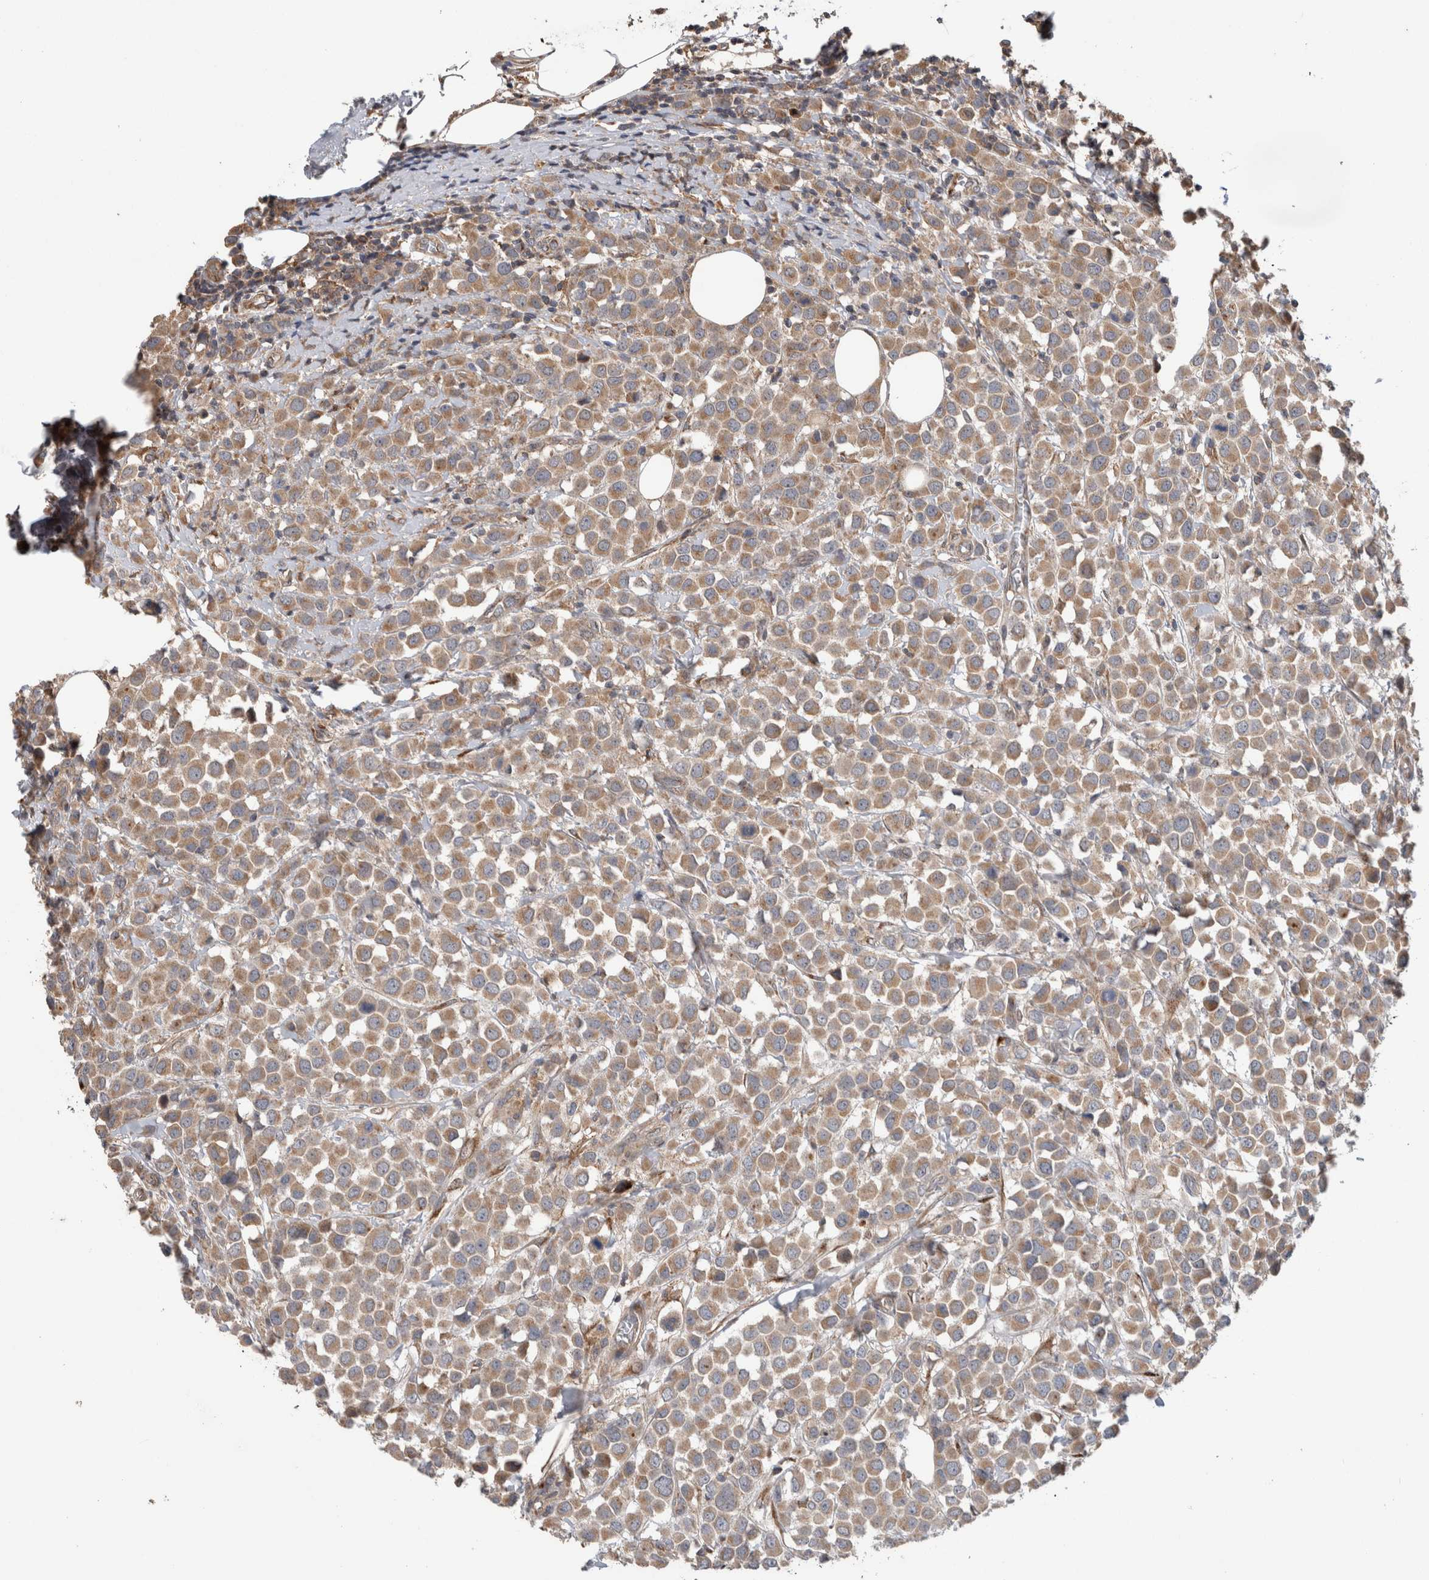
{"staining": {"intensity": "moderate", "quantity": ">75%", "location": "cytoplasmic/membranous"}, "tissue": "breast cancer", "cell_type": "Tumor cells", "image_type": "cancer", "snomed": [{"axis": "morphology", "description": "Duct carcinoma"}, {"axis": "topography", "description": "Breast"}], "caption": "IHC histopathology image of breast cancer (intraductal carcinoma) stained for a protein (brown), which displays medium levels of moderate cytoplasmic/membranous positivity in approximately >75% of tumor cells.", "gene": "TRIM5", "patient": {"sex": "female", "age": 61}}